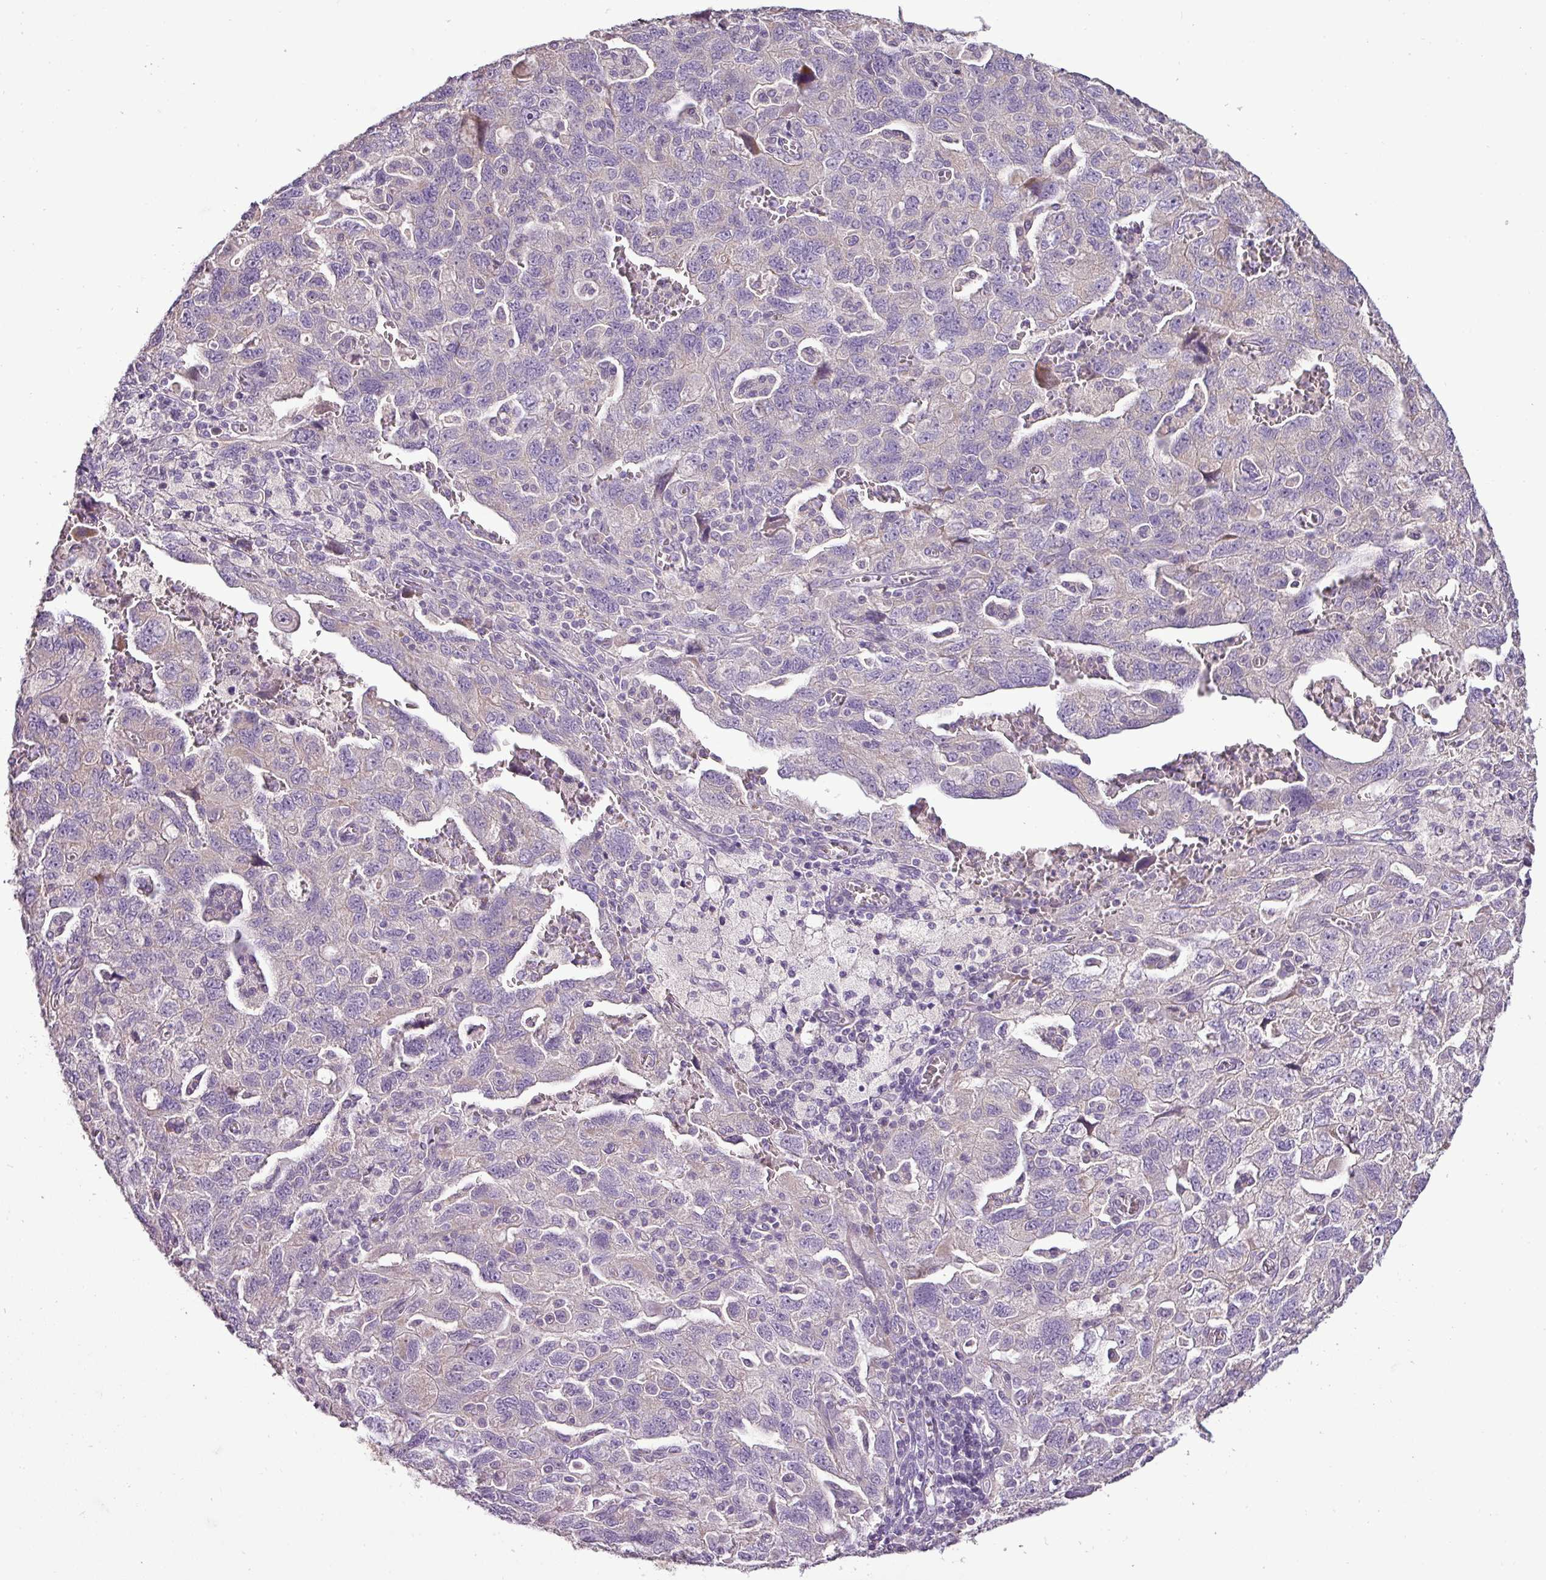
{"staining": {"intensity": "weak", "quantity": "<25%", "location": "cytoplasmic/membranous"}, "tissue": "ovarian cancer", "cell_type": "Tumor cells", "image_type": "cancer", "snomed": [{"axis": "morphology", "description": "Carcinoma, NOS"}, {"axis": "morphology", "description": "Cystadenocarcinoma, serous, NOS"}, {"axis": "topography", "description": "Ovary"}], "caption": "This is a image of IHC staining of ovarian cancer, which shows no staining in tumor cells.", "gene": "BRINP2", "patient": {"sex": "female", "age": 69}}